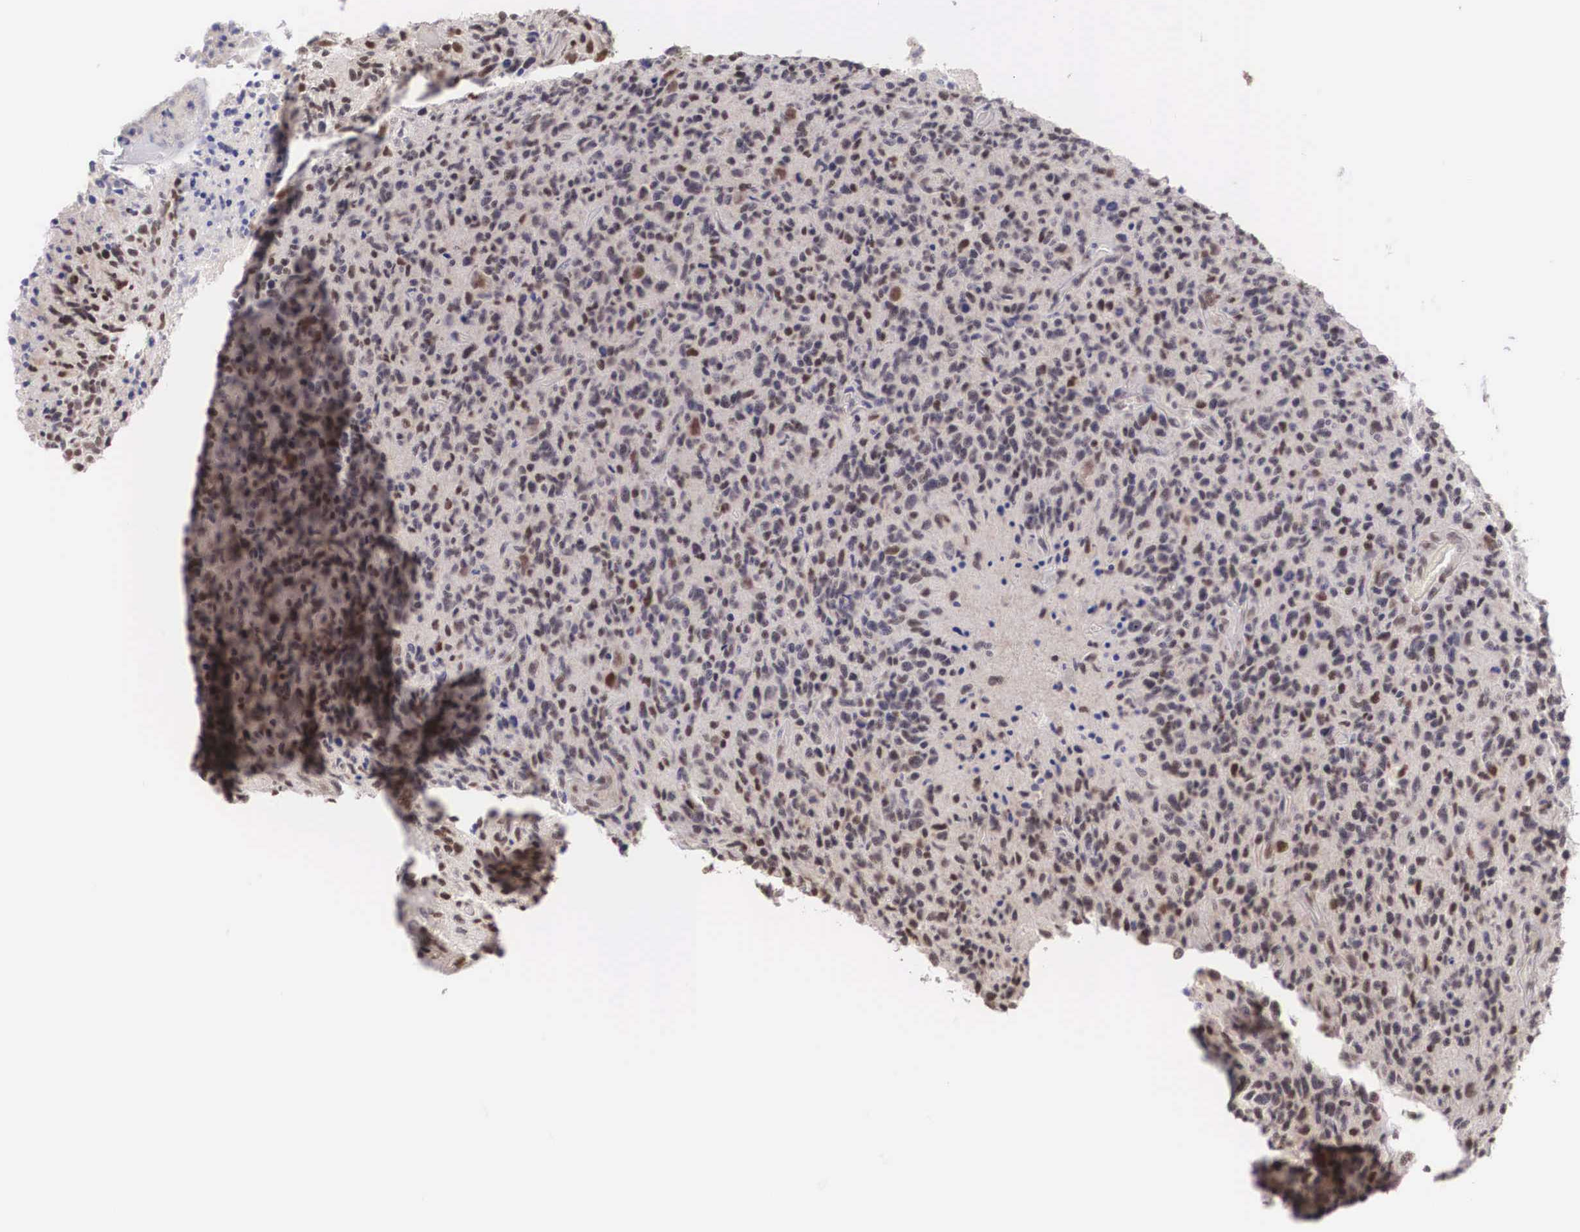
{"staining": {"intensity": "weak", "quantity": "<25%", "location": "nuclear"}, "tissue": "glioma", "cell_type": "Tumor cells", "image_type": "cancer", "snomed": [{"axis": "morphology", "description": "Glioma, malignant, High grade"}, {"axis": "topography", "description": "Brain"}], "caption": "Immunohistochemistry (IHC) photomicrograph of human glioma stained for a protein (brown), which reveals no staining in tumor cells.", "gene": "HTATSF1", "patient": {"sex": "male", "age": 36}}